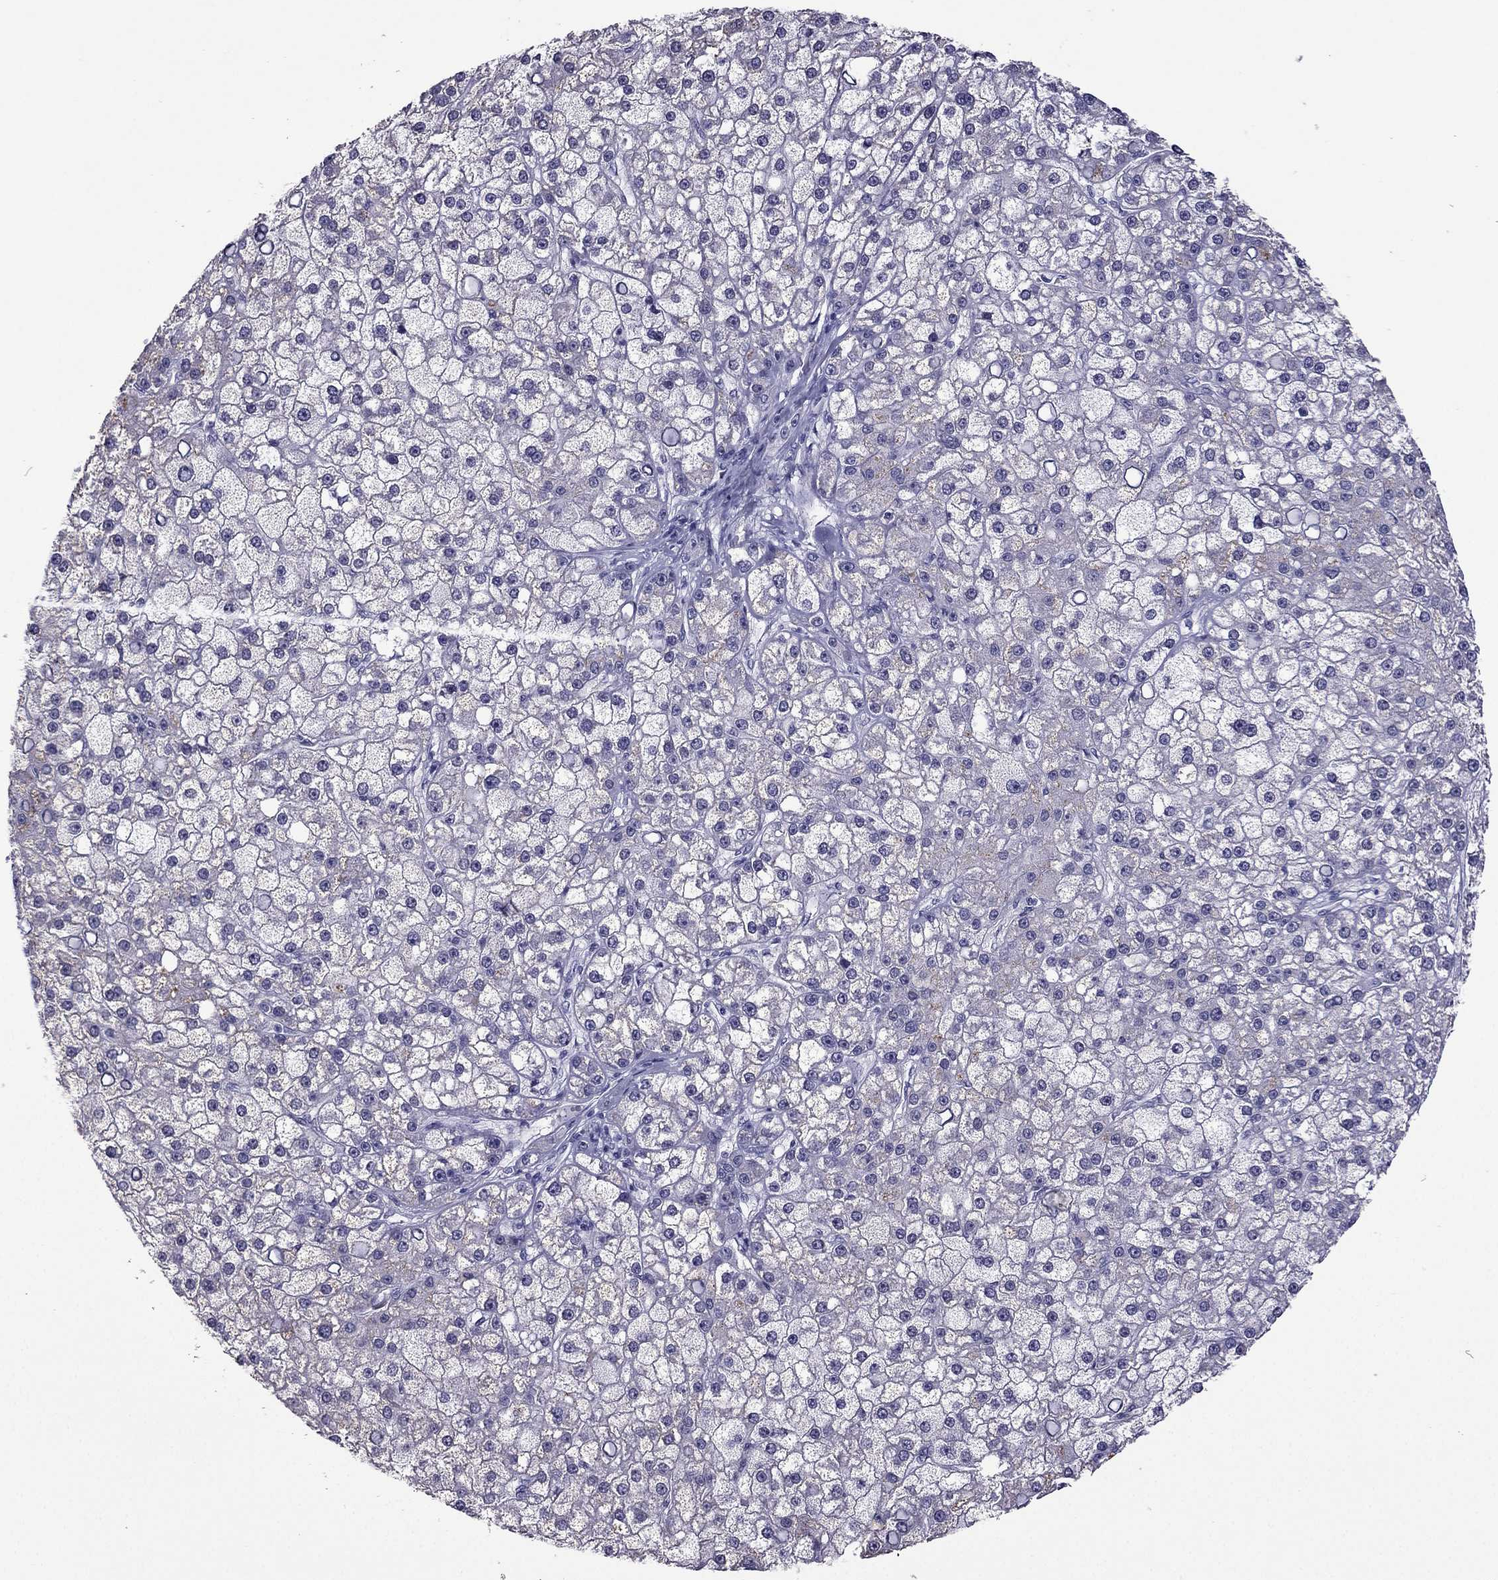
{"staining": {"intensity": "negative", "quantity": "none", "location": "none"}, "tissue": "liver cancer", "cell_type": "Tumor cells", "image_type": "cancer", "snomed": [{"axis": "morphology", "description": "Carcinoma, Hepatocellular, NOS"}, {"axis": "topography", "description": "Liver"}], "caption": "This is an immunohistochemistry micrograph of liver cancer. There is no staining in tumor cells.", "gene": "MYLK3", "patient": {"sex": "male", "age": 67}}